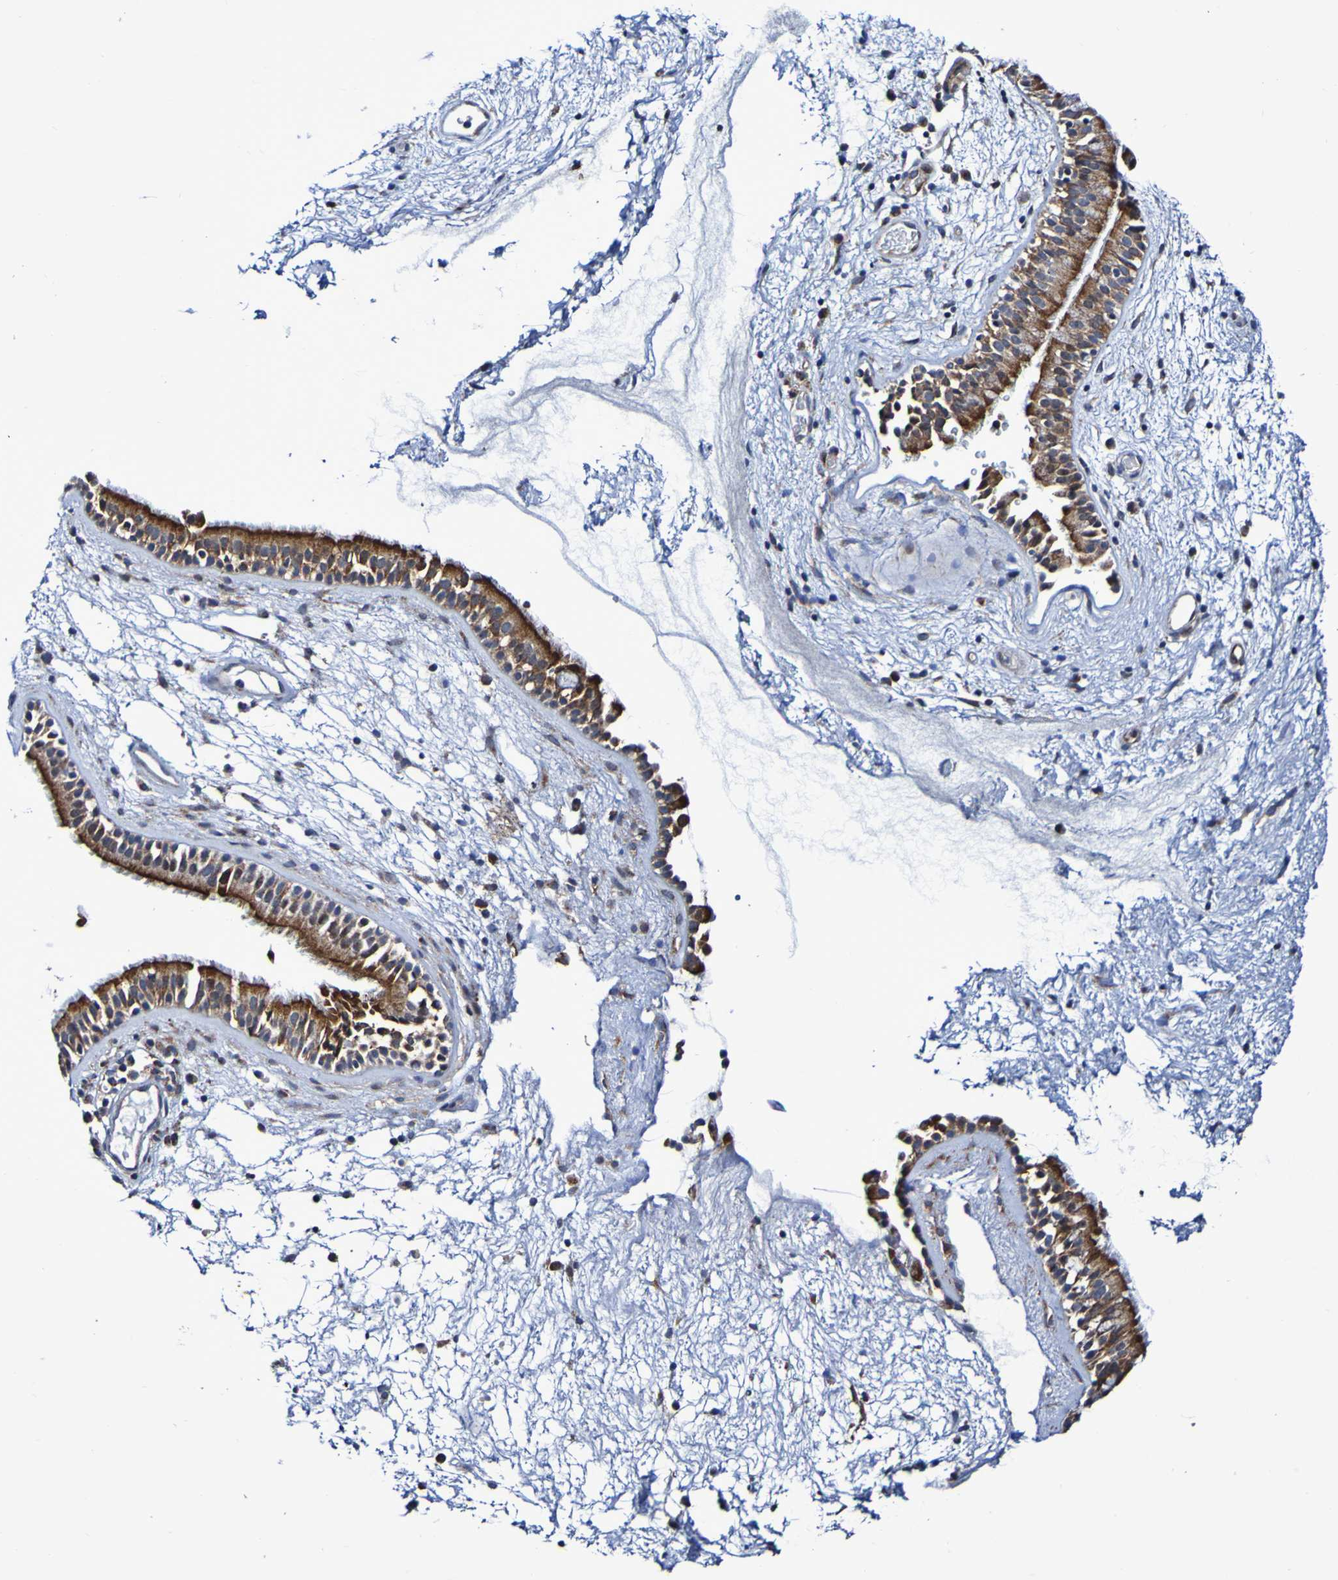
{"staining": {"intensity": "strong", "quantity": ">75%", "location": "cytoplasmic/membranous"}, "tissue": "nasopharynx", "cell_type": "Respiratory epithelial cells", "image_type": "normal", "snomed": [{"axis": "morphology", "description": "Normal tissue, NOS"}, {"axis": "morphology", "description": "Inflammation, NOS"}, {"axis": "topography", "description": "Nasopharynx"}], "caption": "Protein staining shows strong cytoplasmic/membranous positivity in about >75% of respiratory epithelial cells in normal nasopharynx. (DAB IHC with brightfield microscopy, high magnification).", "gene": "GJB1", "patient": {"sex": "male", "age": 48}}